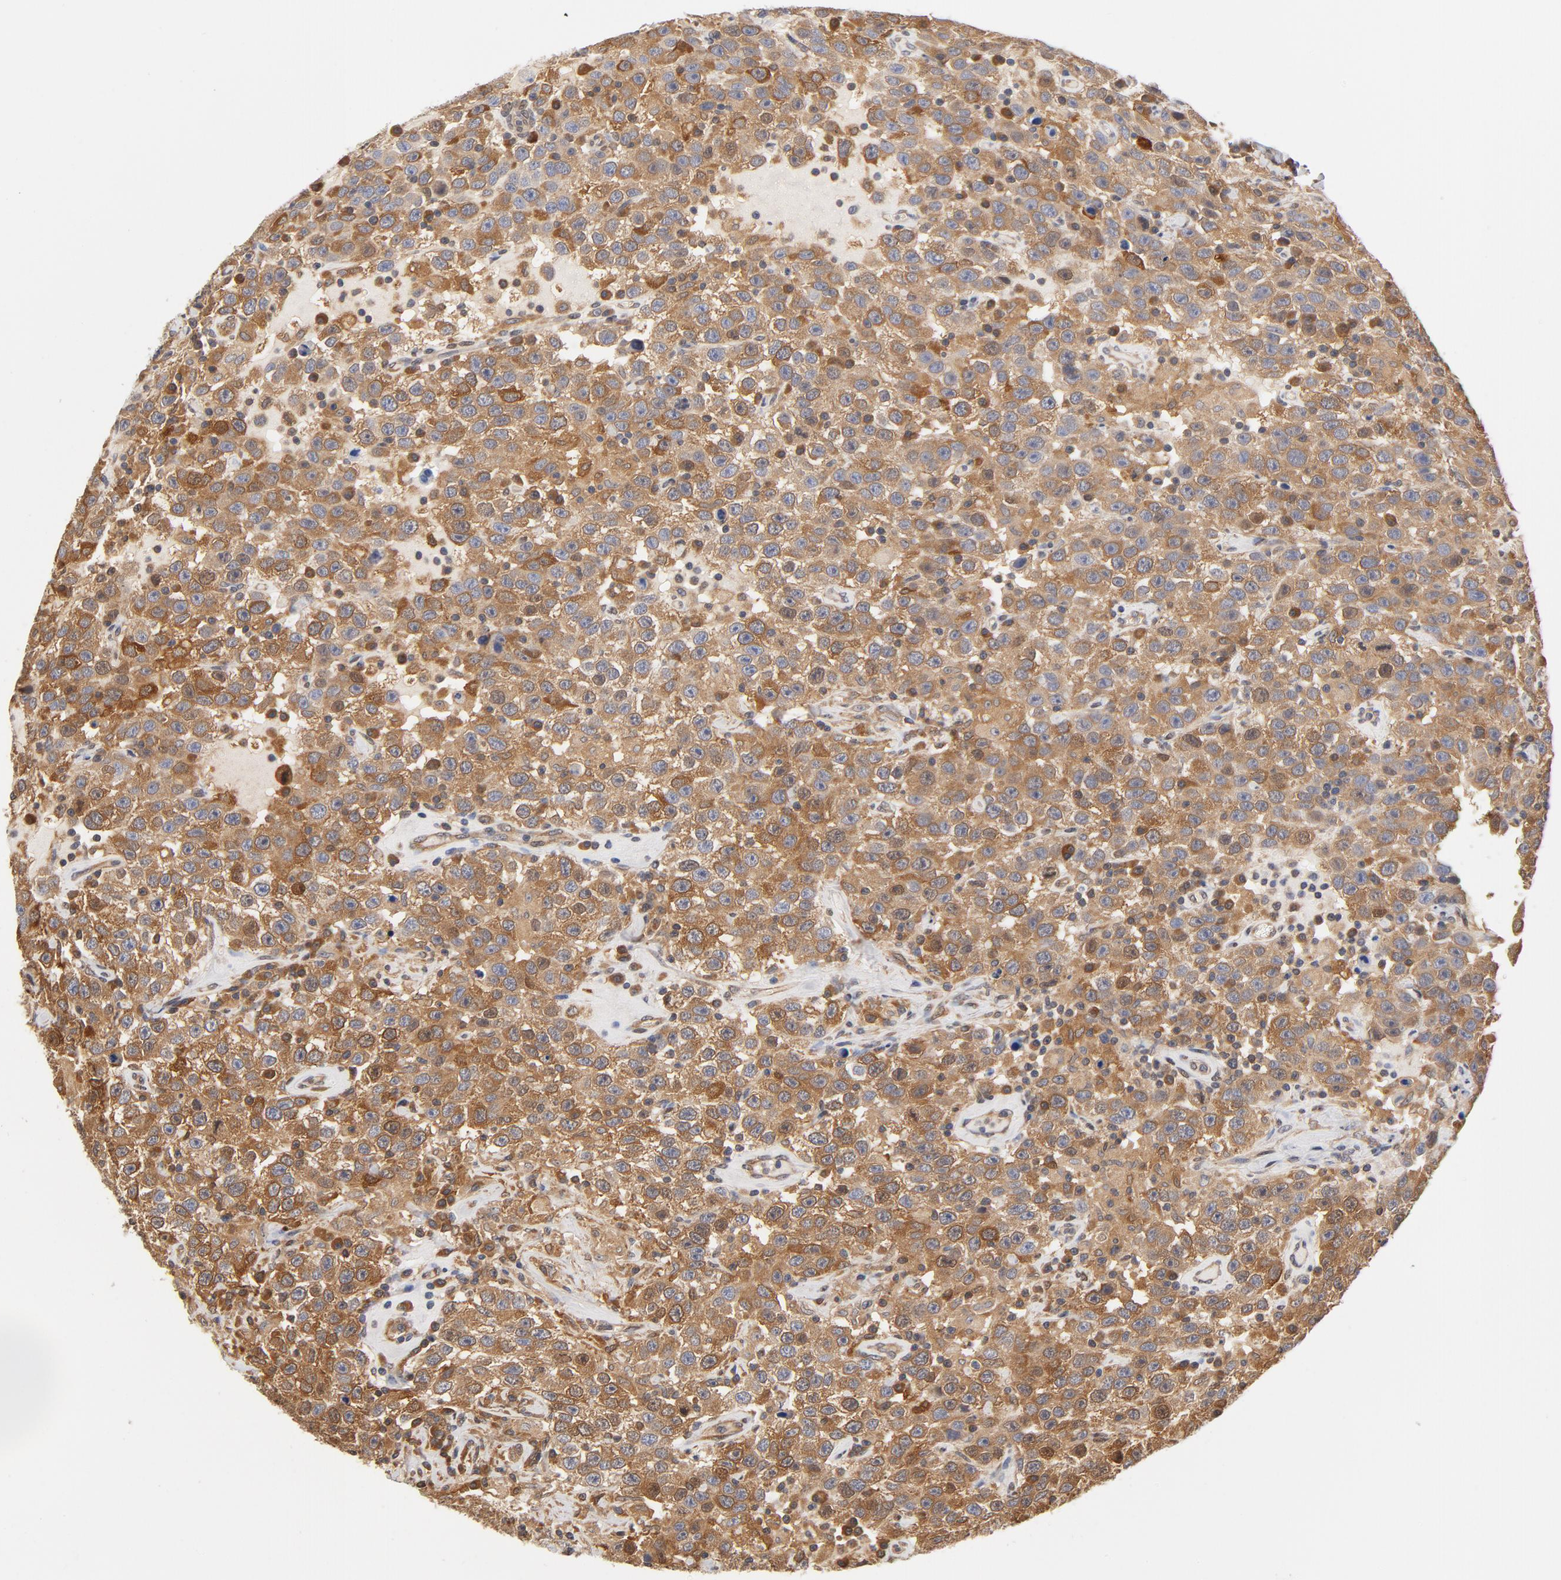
{"staining": {"intensity": "moderate", "quantity": ">75%", "location": "cytoplasmic/membranous"}, "tissue": "testis cancer", "cell_type": "Tumor cells", "image_type": "cancer", "snomed": [{"axis": "morphology", "description": "Seminoma, NOS"}, {"axis": "topography", "description": "Testis"}], "caption": "High-power microscopy captured an IHC micrograph of seminoma (testis), revealing moderate cytoplasmic/membranous staining in approximately >75% of tumor cells.", "gene": "ASMTL", "patient": {"sex": "male", "age": 41}}